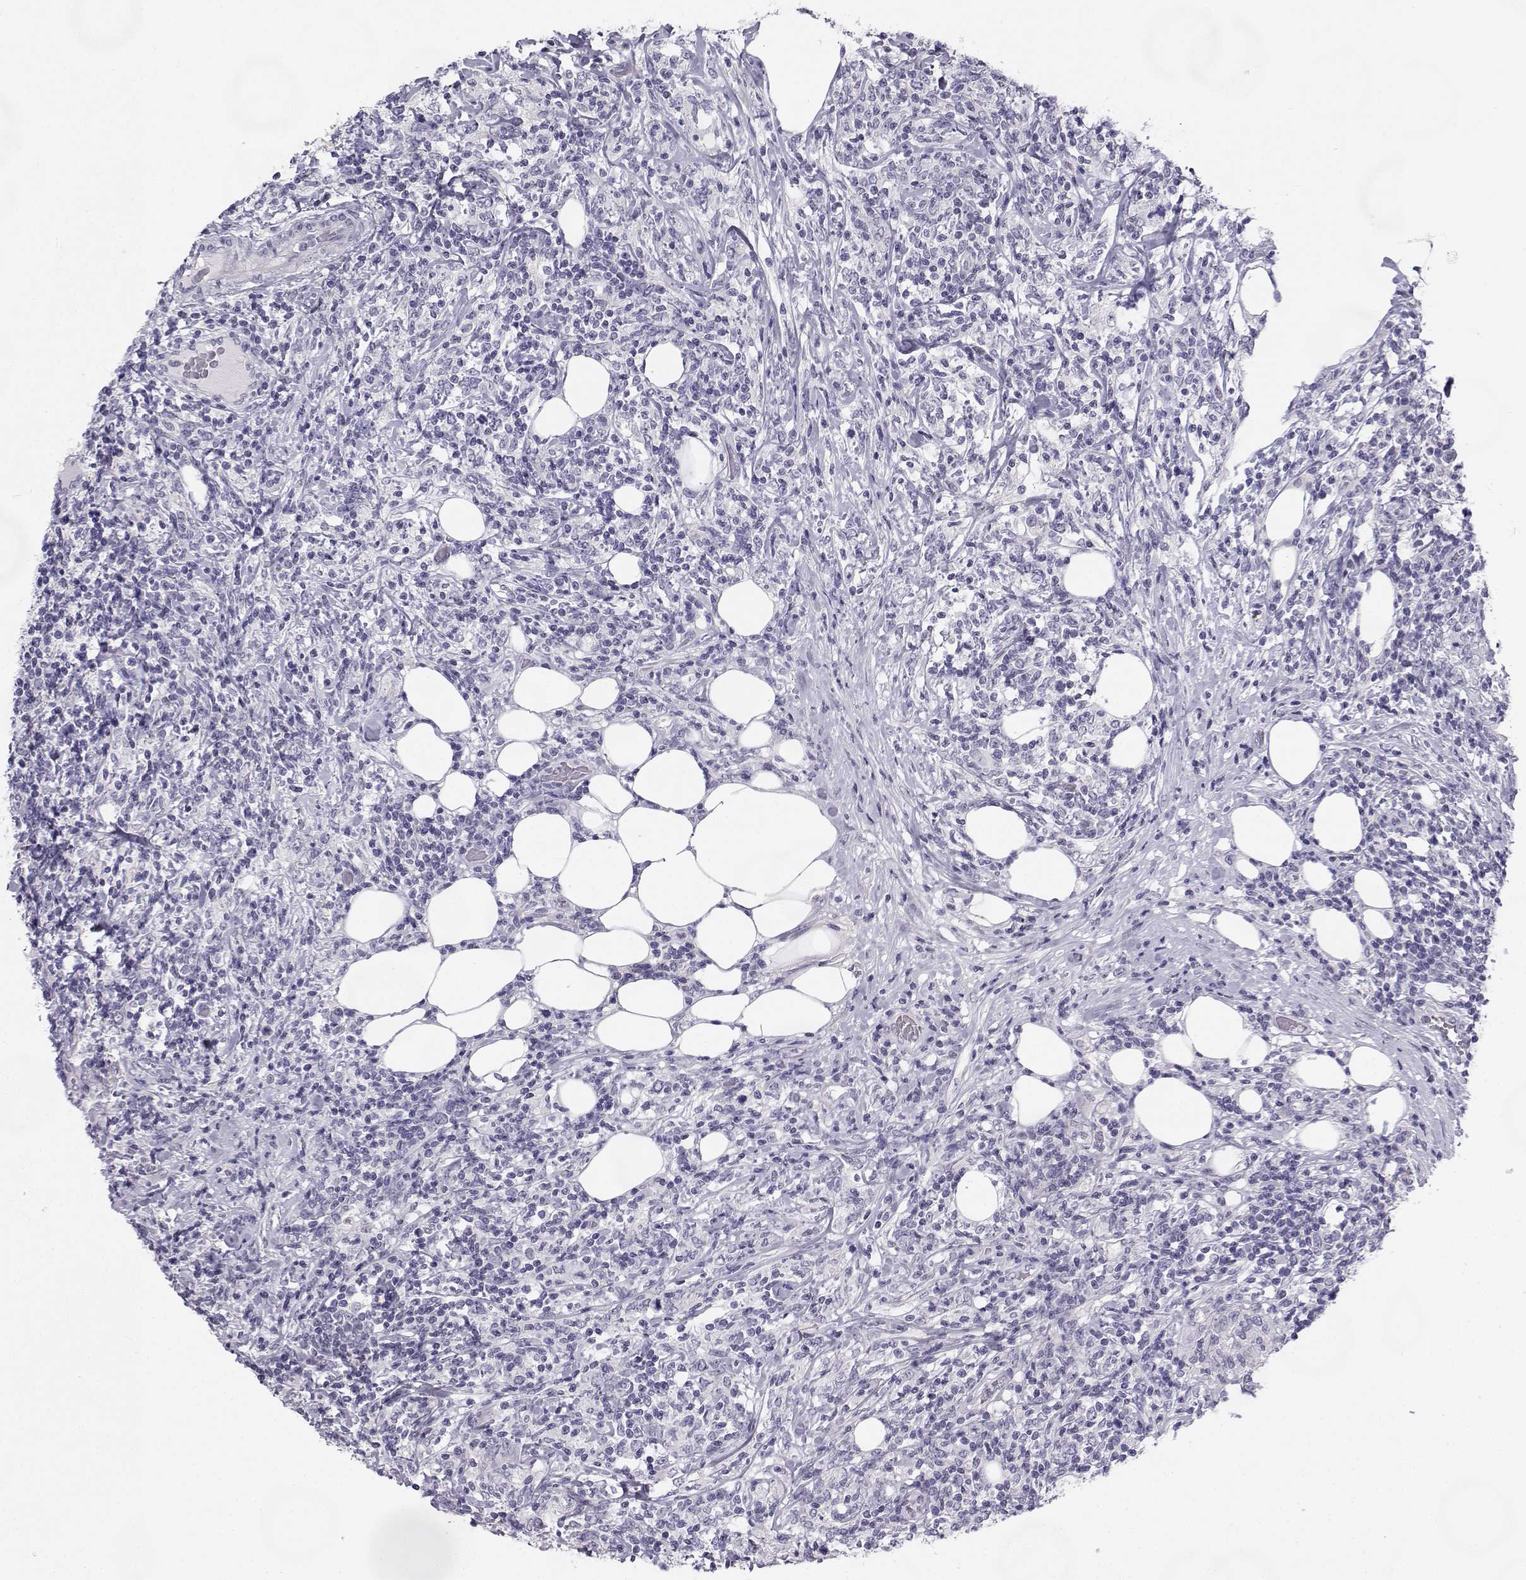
{"staining": {"intensity": "negative", "quantity": "none", "location": "none"}, "tissue": "lymphoma", "cell_type": "Tumor cells", "image_type": "cancer", "snomed": [{"axis": "morphology", "description": "Malignant lymphoma, non-Hodgkin's type, High grade"}, {"axis": "topography", "description": "Lymph node"}], "caption": "Photomicrograph shows no significant protein staining in tumor cells of high-grade malignant lymphoma, non-Hodgkin's type. (Brightfield microscopy of DAB immunohistochemistry at high magnification).", "gene": "SYCE1", "patient": {"sex": "female", "age": 84}}